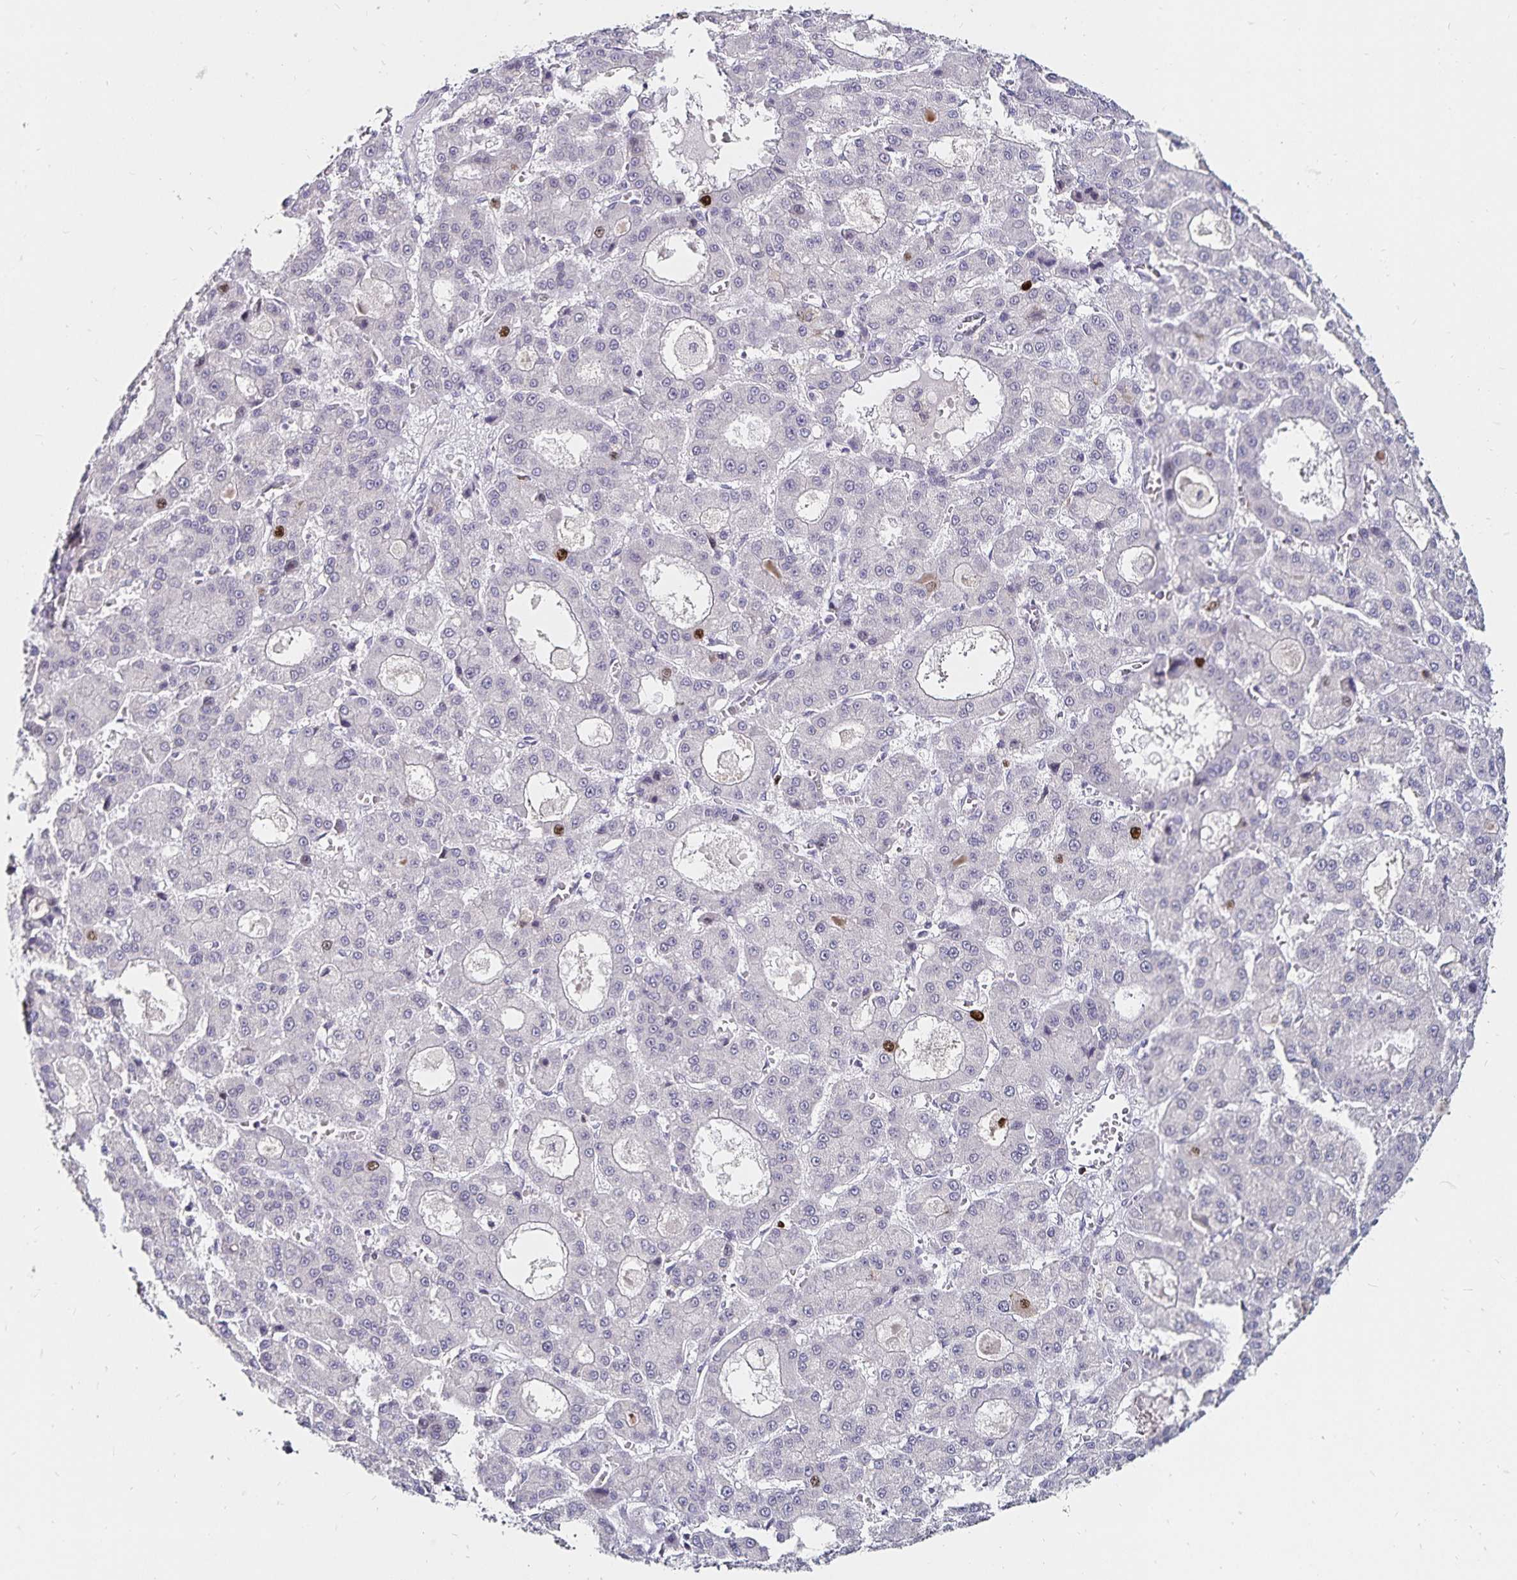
{"staining": {"intensity": "strong", "quantity": "<25%", "location": "nuclear"}, "tissue": "liver cancer", "cell_type": "Tumor cells", "image_type": "cancer", "snomed": [{"axis": "morphology", "description": "Carcinoma, Hepatocellular, NOS"}, {"axis": "topography", "description": "Liver"}], "caption": "There is medium levels of strong nuclear expression in tumor cells of hepatocellular carcinoma (liver), as demonstrated by immunohistochemical staining (brown color).", "gene": "ANLN", "patient": {"sex": "male", "age": 70}}